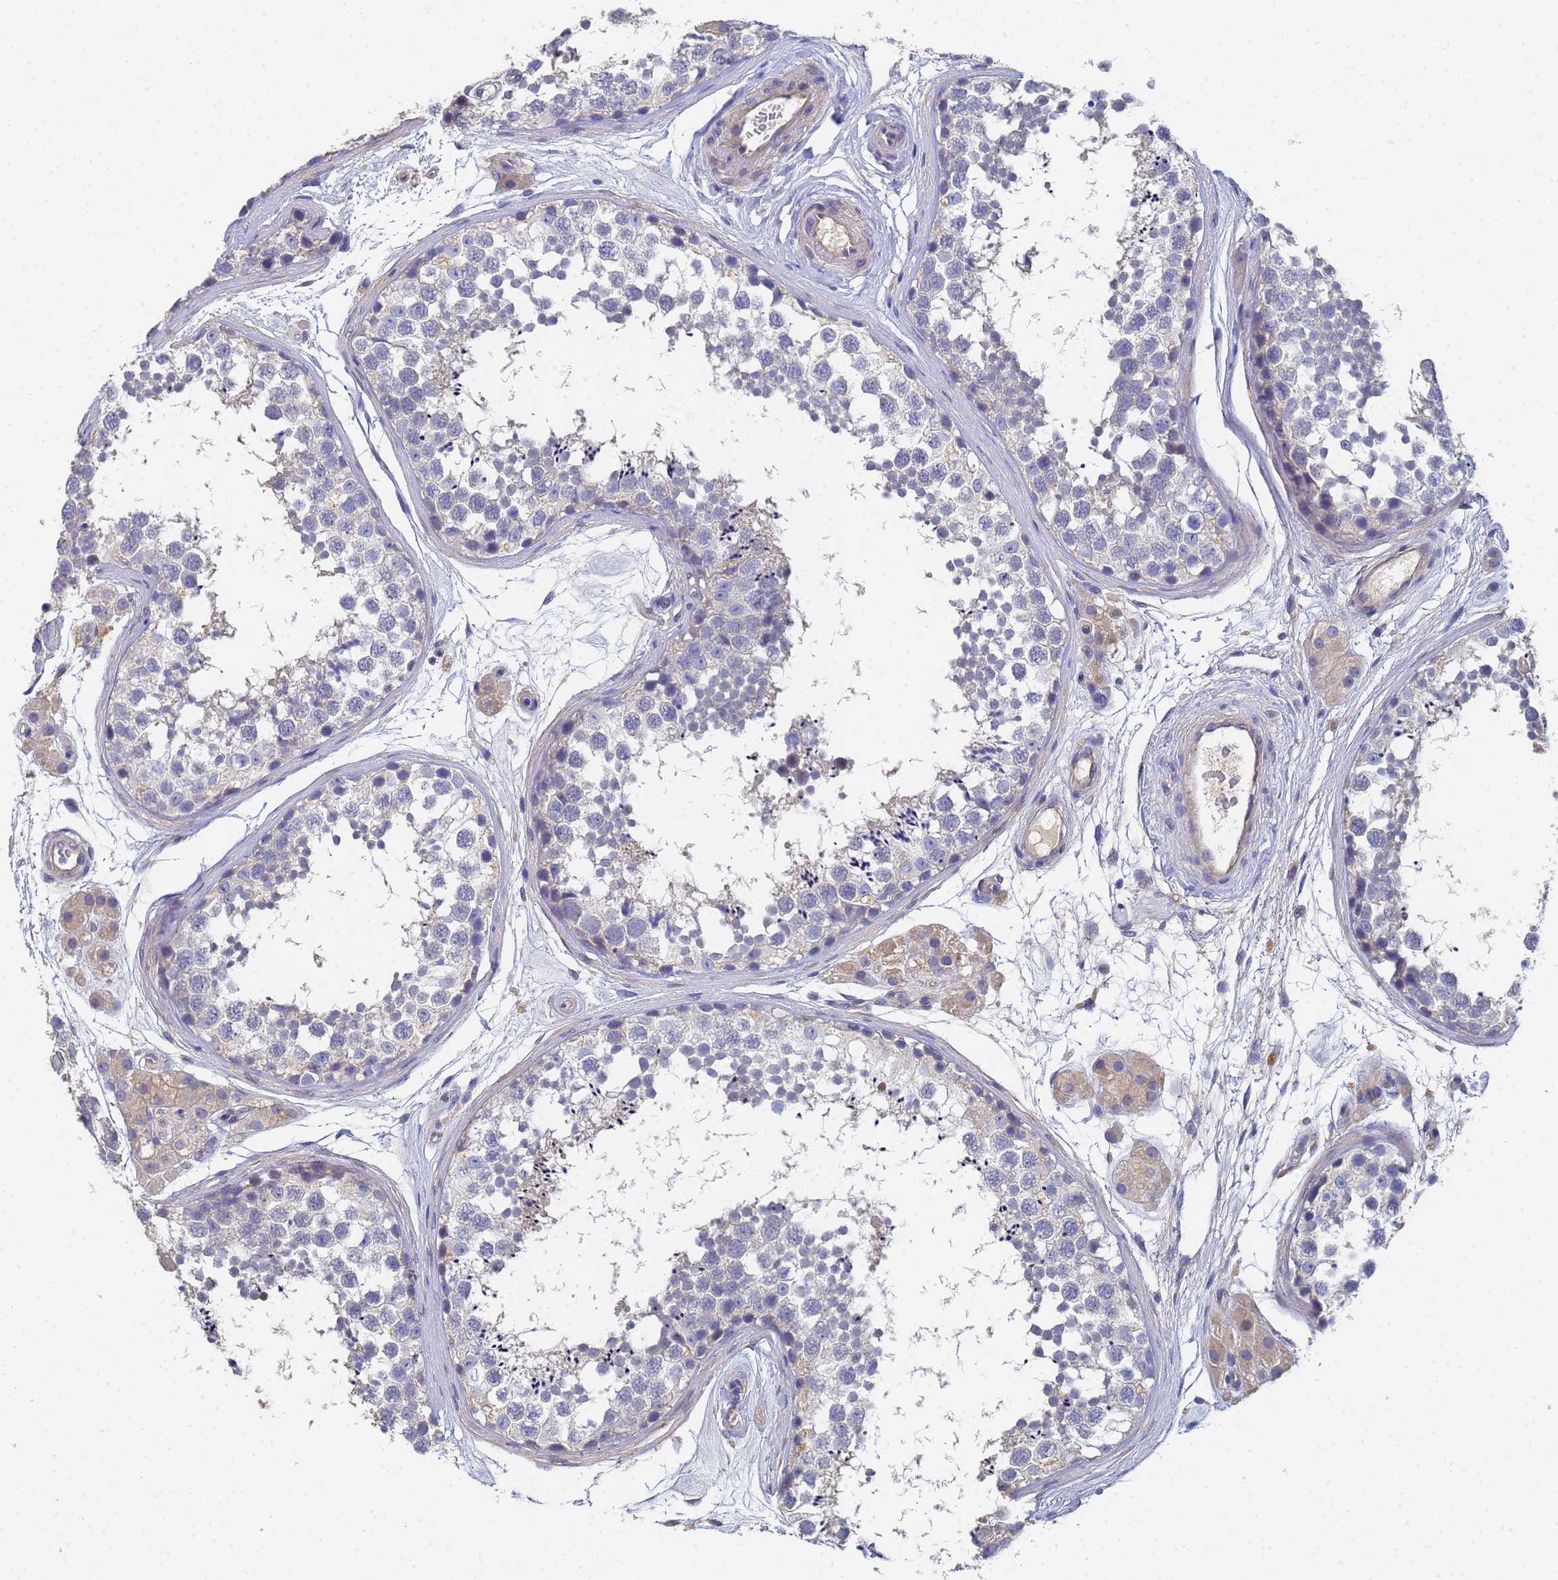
{"staining": {"intensity": "negative", "quantity": "none", "location": "none"}, "tissue": "testis", "cell_type": "Cells in seminiferous ducts", "image_type": "normal", "snomed": [{"axis": "morphology", "description": "Normal tissue, NOS"}, {"axis": "topography", "description": "Testis"}], "caption": "IHC micrograph of benign human testis stained for a protein (brown), which exhibits no positivity in cells in seminiferous ducts.", "gene": "LBX2", "patient": {"sex": "male", "age": 56}}